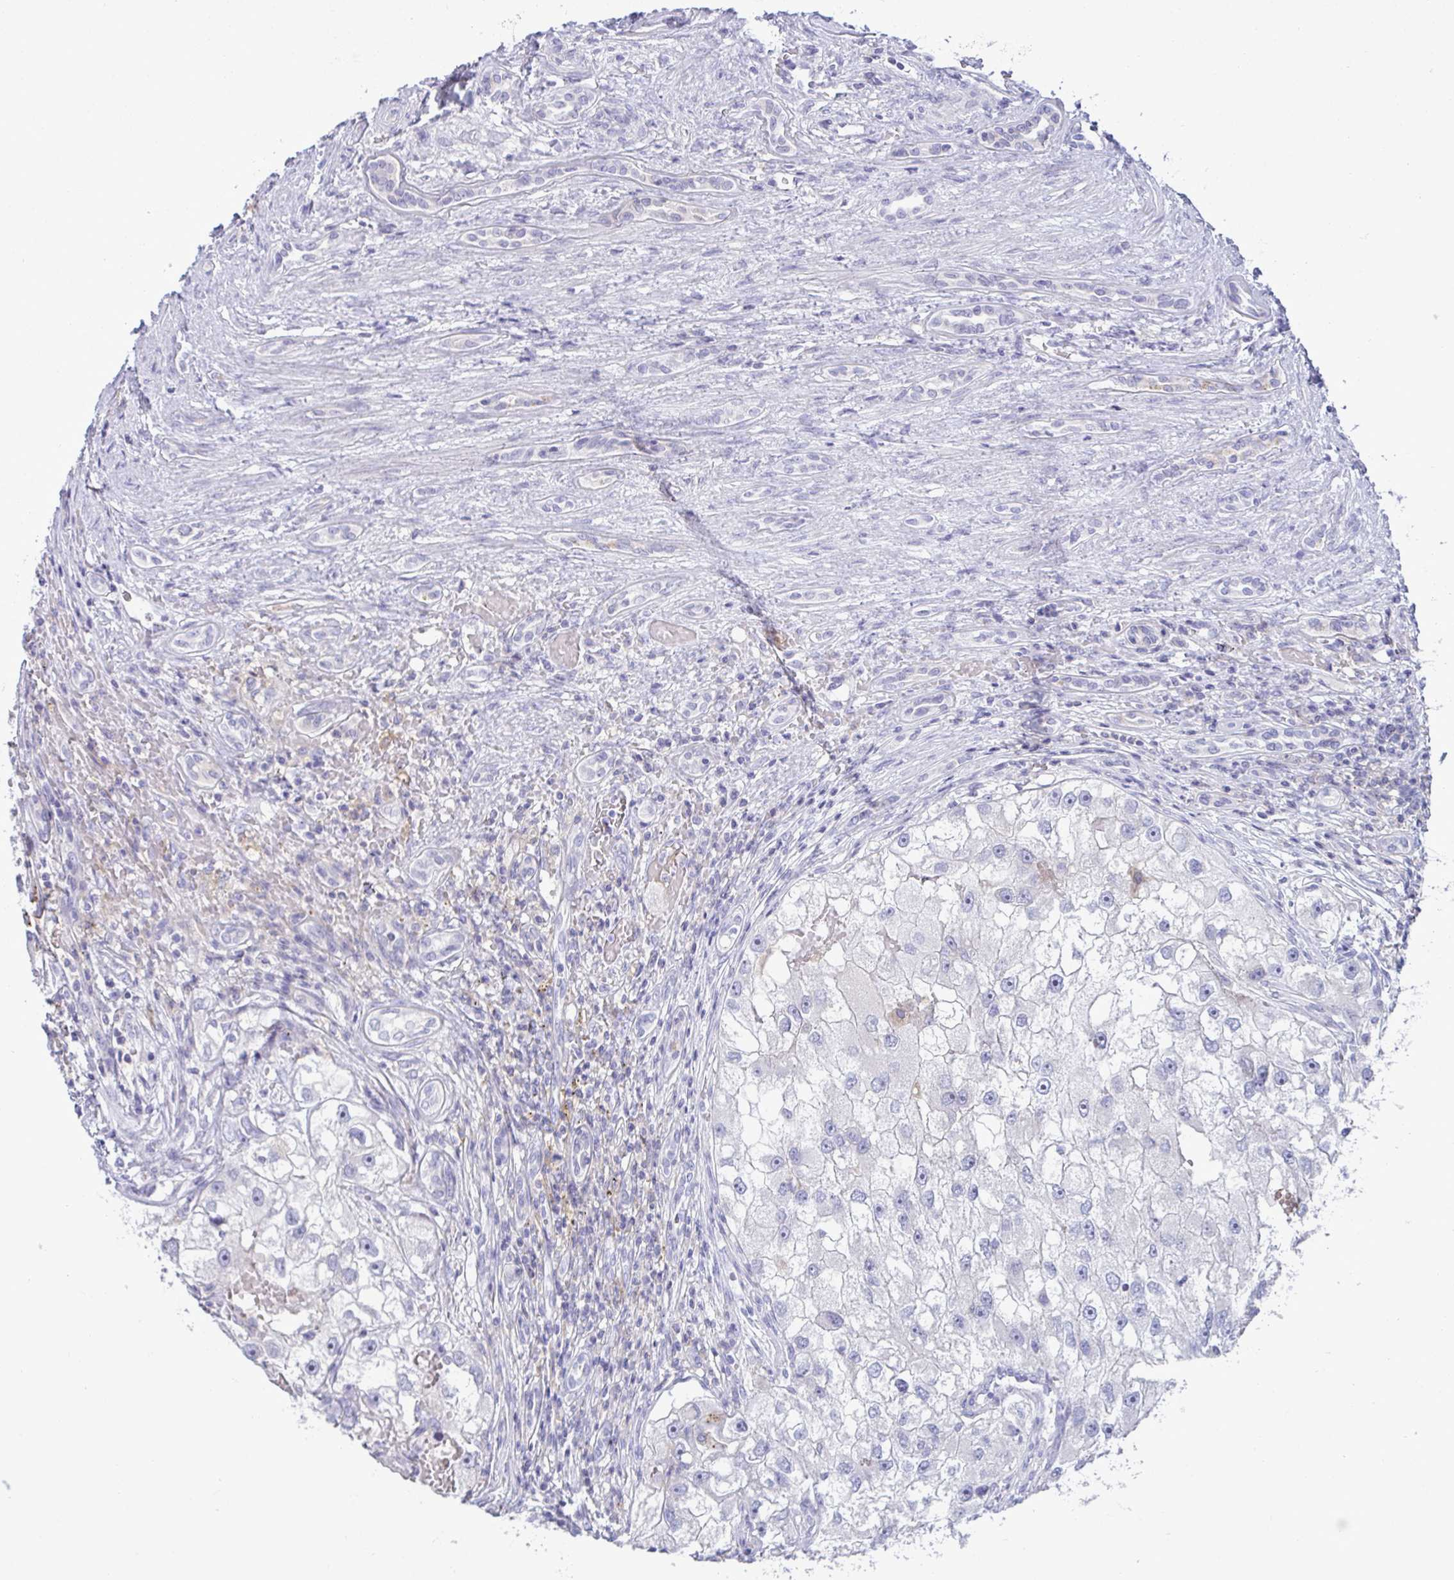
{"staining": {"intensity": "negative", "quantity": "none", "location": "none"}, "tissue": "renal cancer", "cell_type": "Tumor cells", "image_type": "cancer", "snomed": [{"axis": "morphology", "description": "Adenocarcinoma, NOS"}, {"axis": "topography", "description": "Kidney"}], "caption": "A high-resolution image shows immunohistochemistry staining of adenocarcinoma (renal), which reveals no significant staining in tumor cells.", "gene": "RGPD5", "patient": {"sex": "male", "age": 63}}